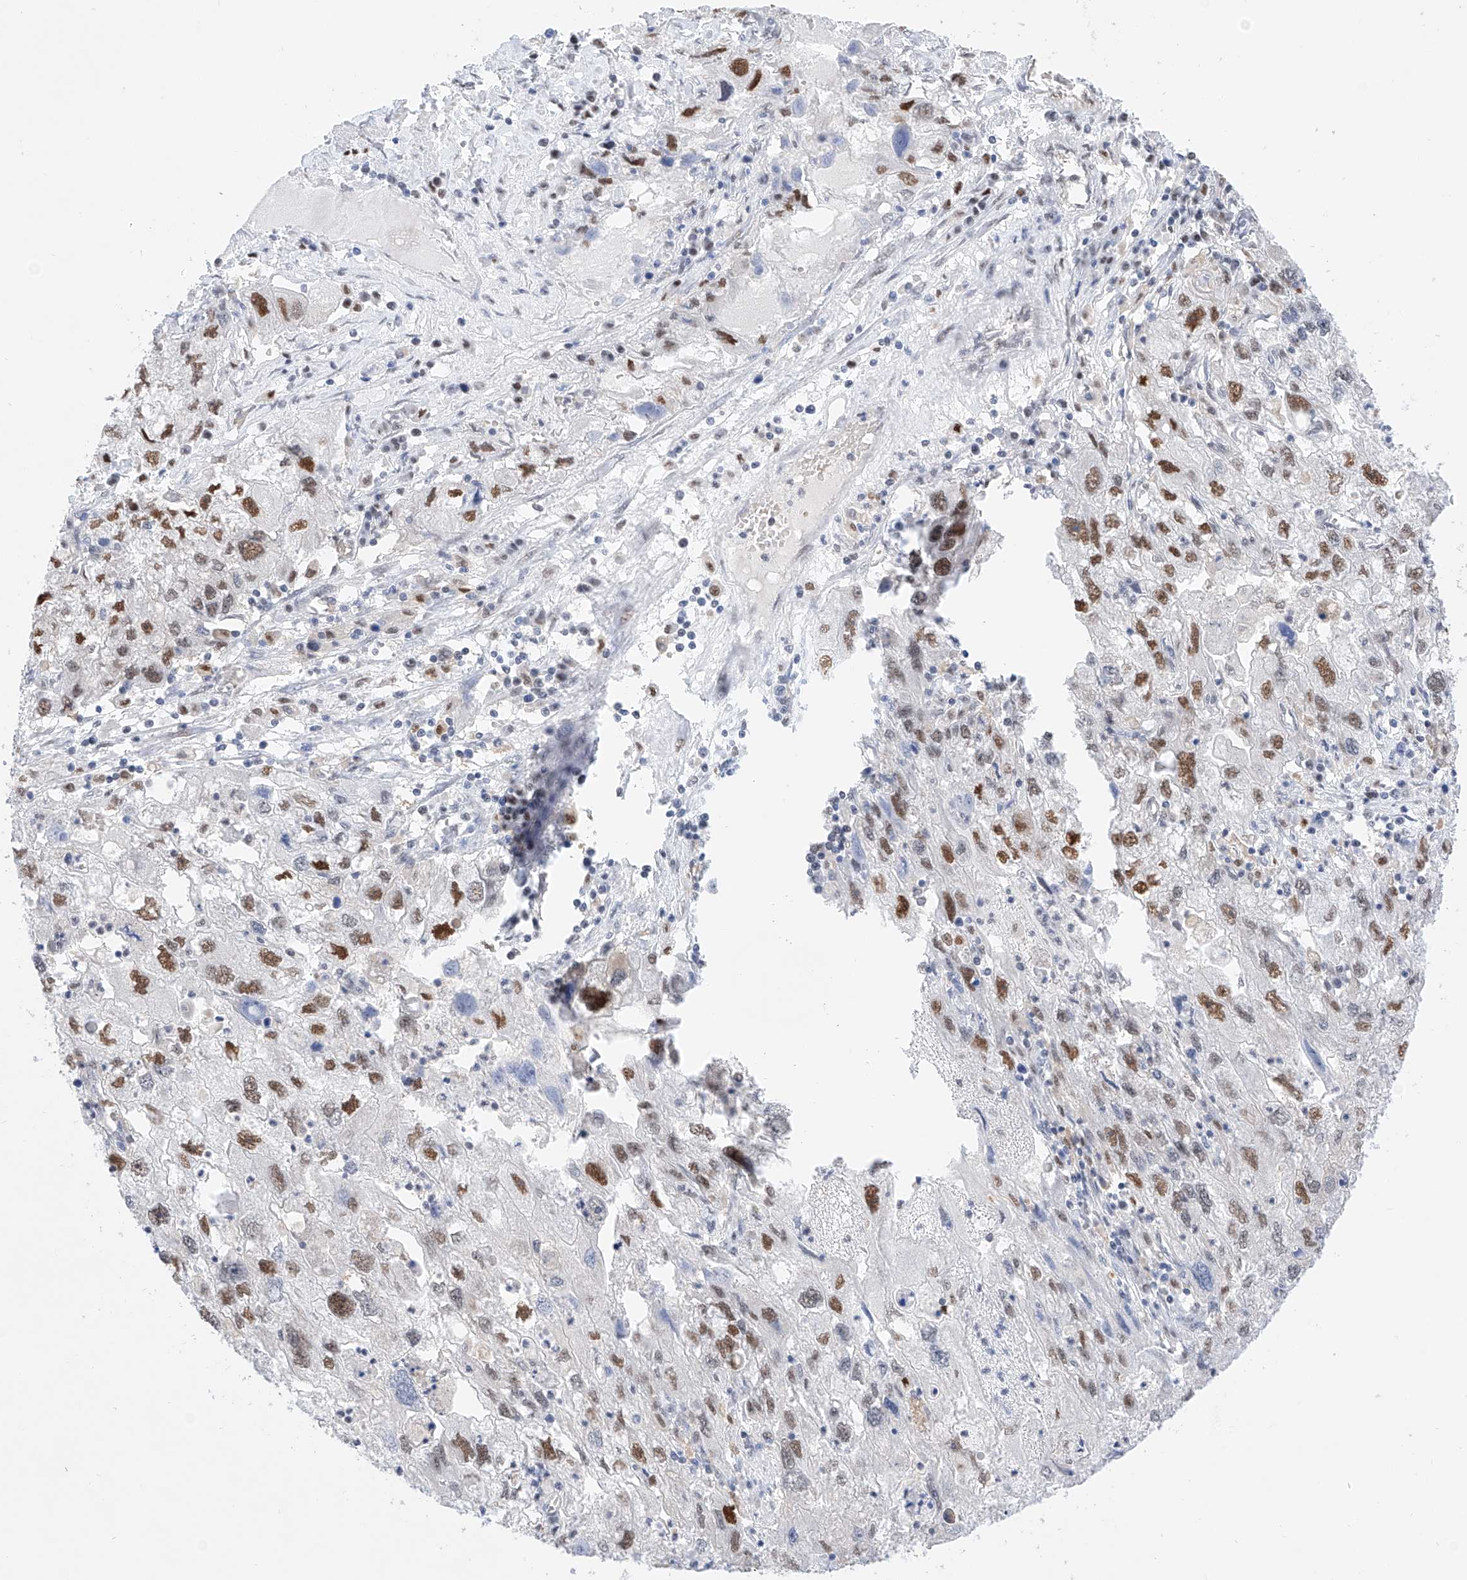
{"staining": {"intensity": "moderate", "quantity": "25%-75%", "location": "nuclear"}, "tissue": "endometrial cancer", "cell_type": "Tumor cells", "image_type": "cancer", "snomed": [{"axis": "morphology", "description": "Adenocarcinoma, NOS"}, {"axis": "topography", "description": "Endometrium"}], "caption": "Immunohistochemistry (IHC) (DAB) staining of adenocarcinoma (endometrial) demonstrates moderate nuclear protein staining in about 25%-75% of tumor cells. The staining was performed using DAB (3,3'-diaminobenzidine) to visualize the protein expression in brown, while the nuclei were stained in blue with hematoxylin (Magnification: 20x).", "gene": "APIP", "patient": {"sex": "female", "age": 49}}